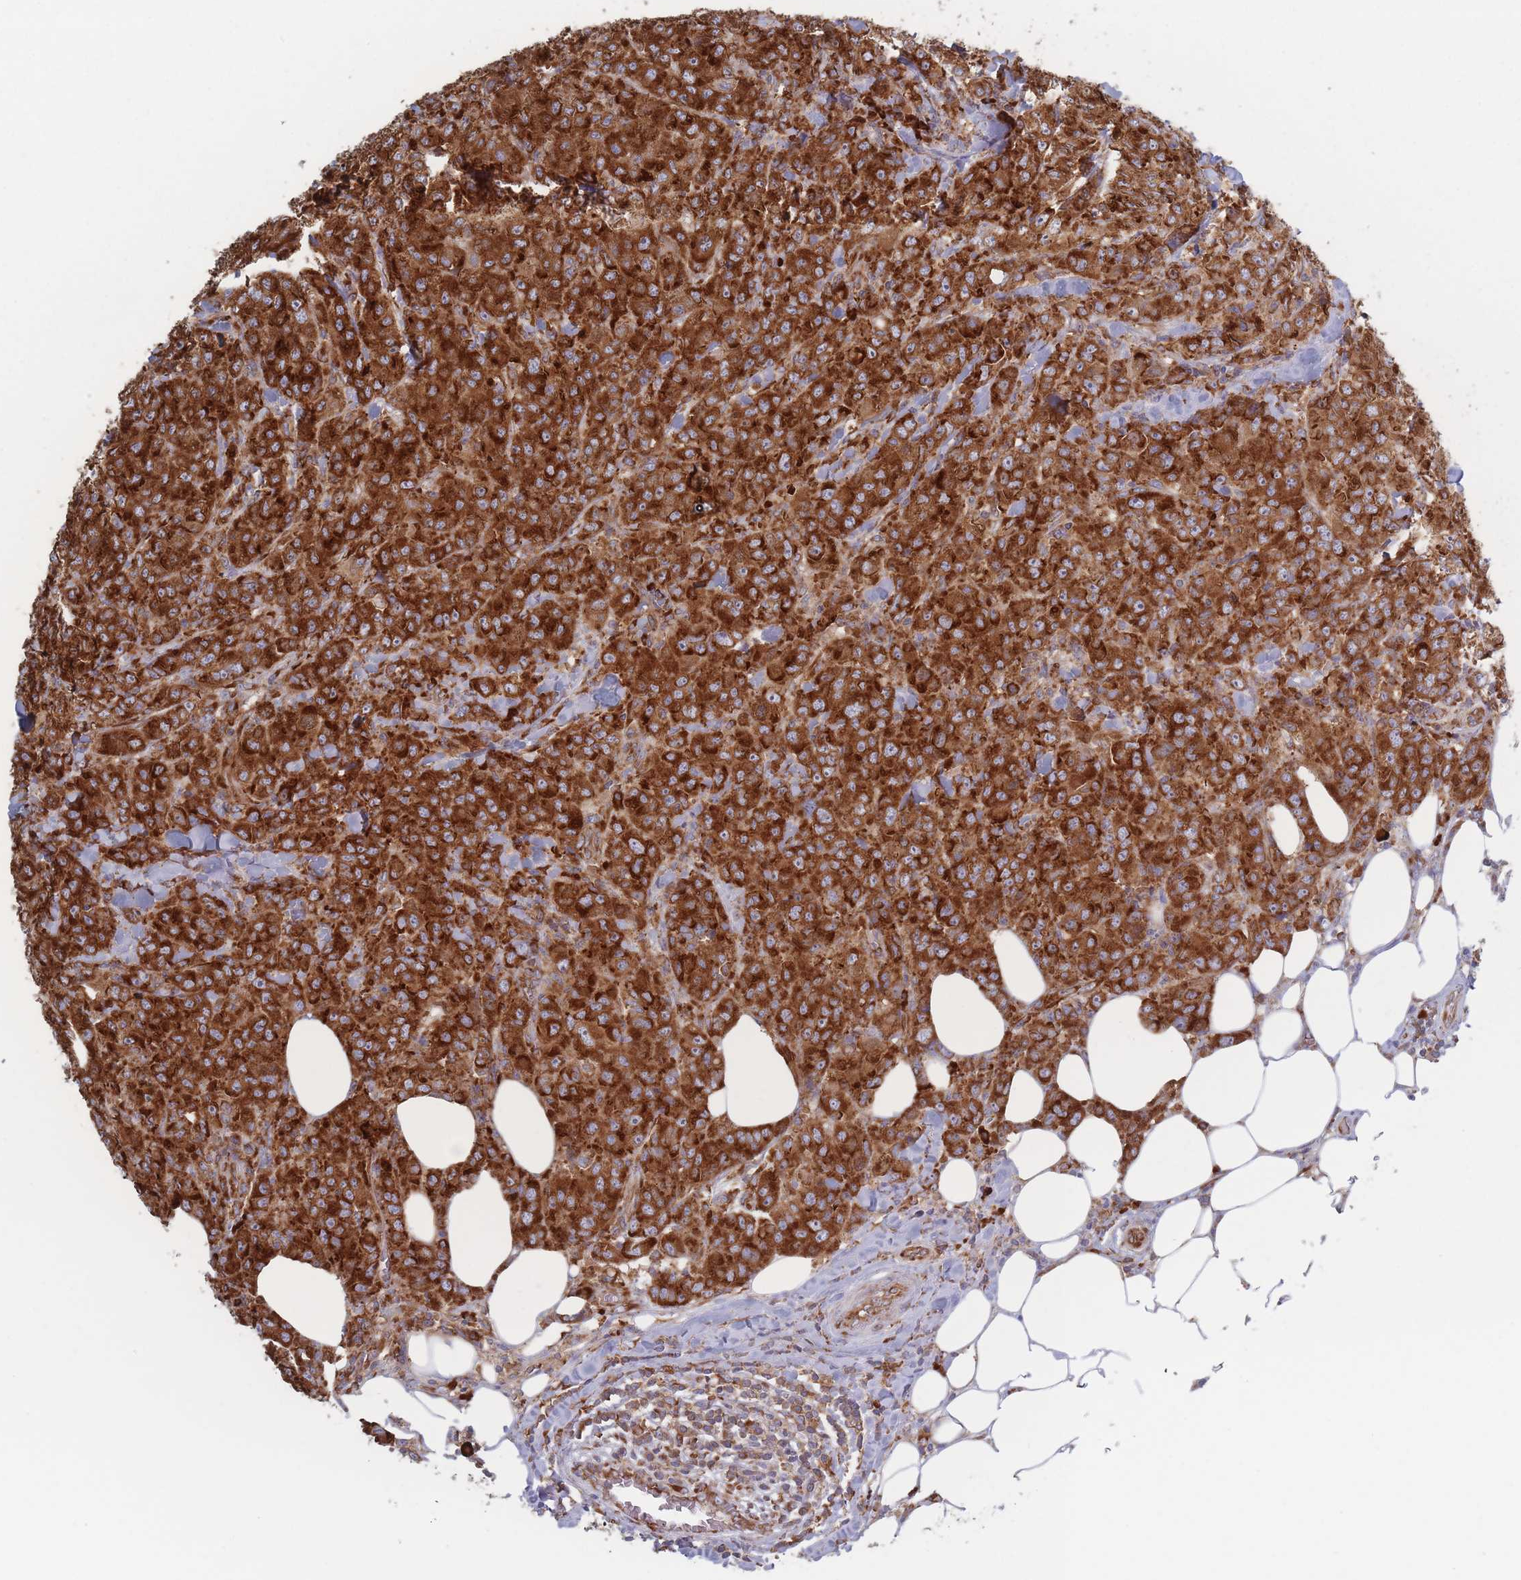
{"staining": {"intensity": "strong", "quantity": ">75%", "location": "cytoplasmic/membranous"}, "tissue": "breast cancer", "cell_type": "Tumor cells", "image_type": "cancer", "snomed": [{"axis": "morphology", "description": "Duct carcinoma"}, {"axis": "topography", "description": "Breast"}], "caption": "Breast cancer (intraductal carcinoma) stained for a protein shows strong cytoplasmic/membranous positivity in tumor cells.", "gene": "EEF1B2", "patient": {"sex": "female", "age": 43}}